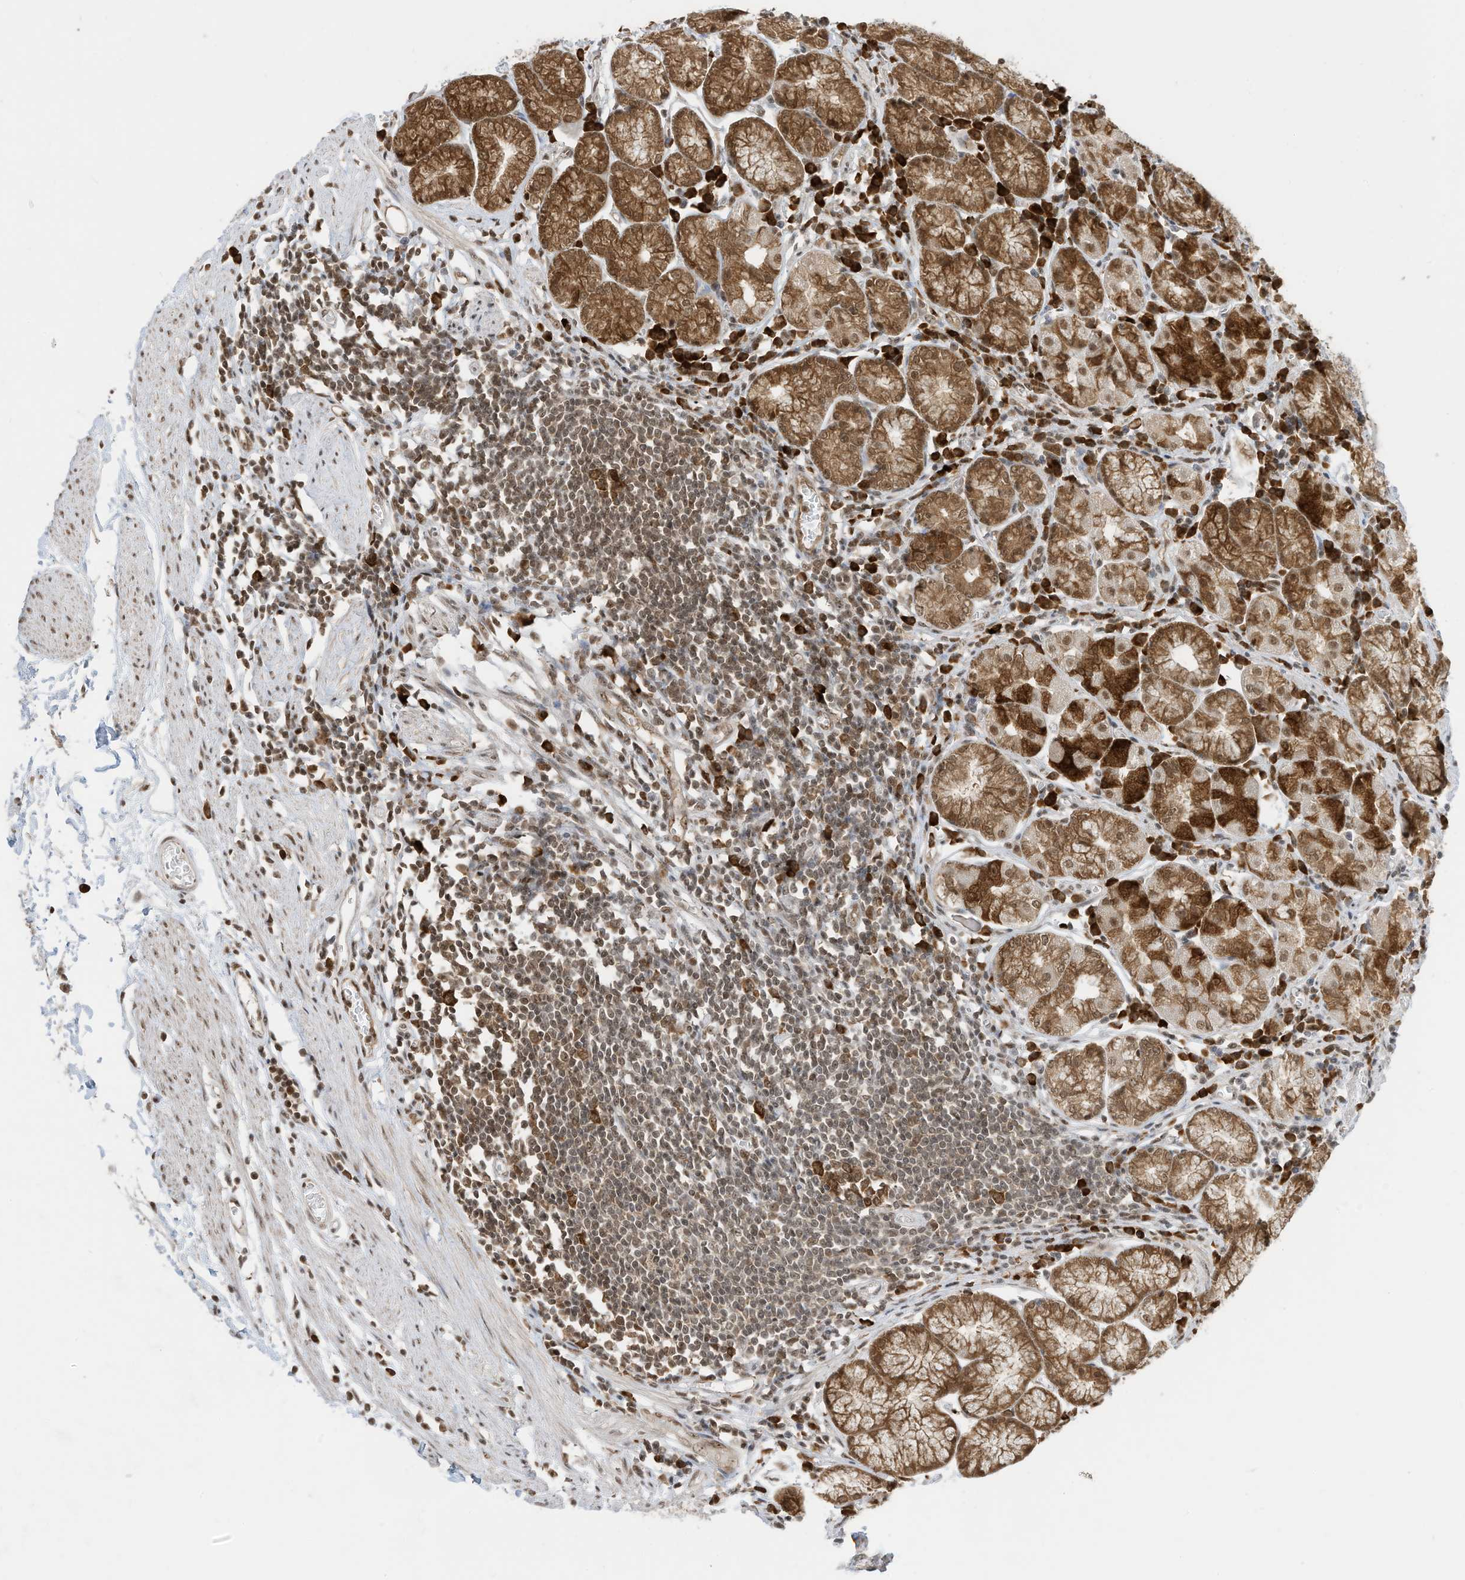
{"staining": {"intensity": "moderate", "quantity": ">75%", "location": "cytoplasmic/membranous,nuclear"}, "tissue": "stomach", "cell_type": "Glandular cells", "image_type": "normal", "snomed": [{"axis": "morphology", "description": "Normal tissue, NOS"}, {"axis": "topography", "description": "Stomach"}], "caption": "IHC image of benign human stomach stained for a protein (brown), which displays medium levels of moderate cytoplasmic/membranous,nuclear expression in approximately >75% of glandular cells.", "gene": "ZNF195", "patient": {"sex": "male", "age": 55}}